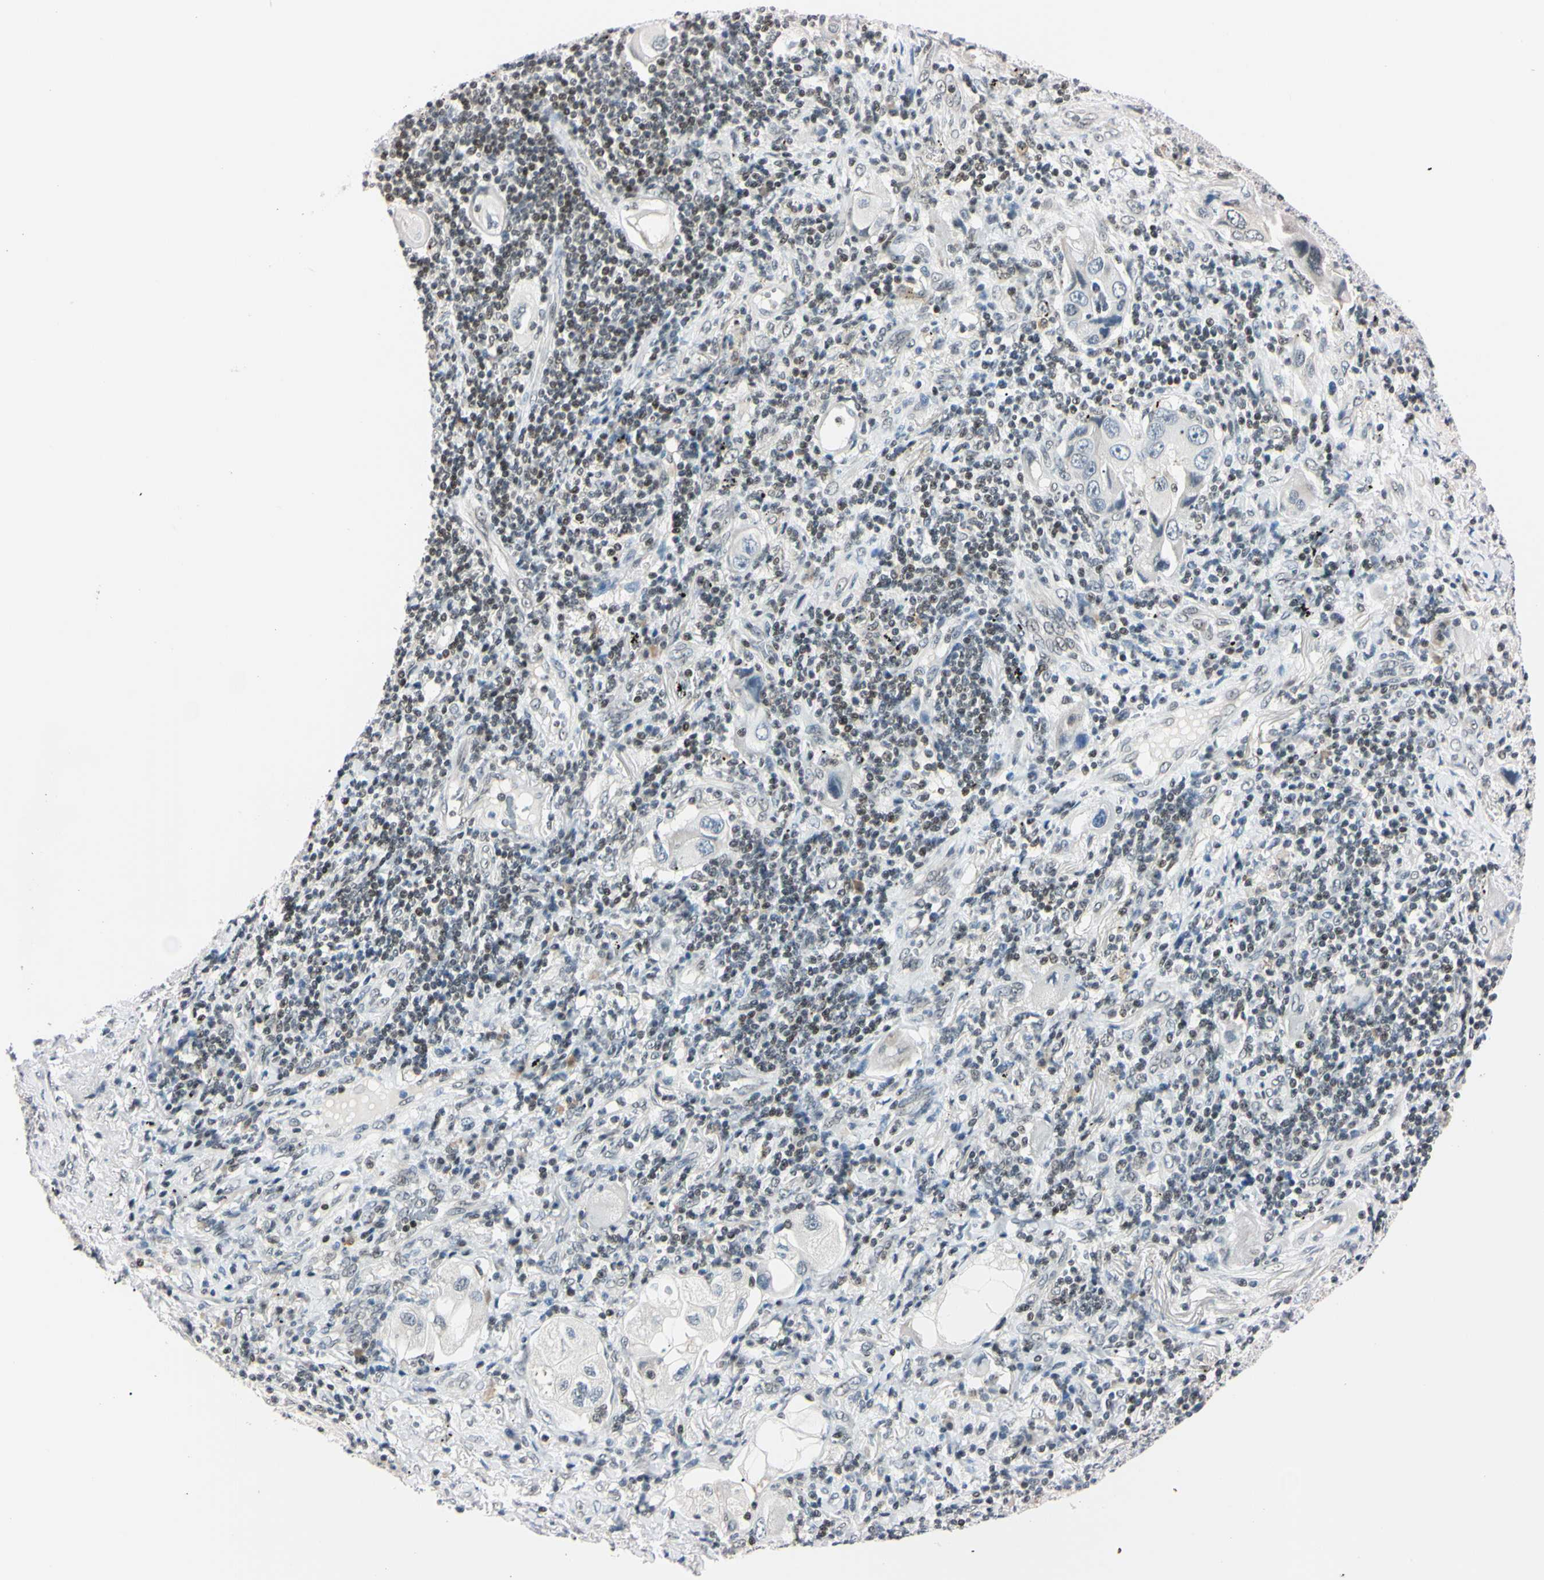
{"staining": {"intensity": "negative", "quantity": "none", "location": "none"}, "tissue": "lung cancer", "cell_type": "Tumor cells", "image_type": "cancer", "snomed": [{"axis": "morphology", "description": "Adenocarcinoma, NOS"}, {"axis": "topography", "description": "Lung"}], "caption": "Tumor cells are negative for protein expression in human lung cancer (adenocarcinoma).", "gene": "C1orf174", "patient": {"sex": "female", "age": 65}}